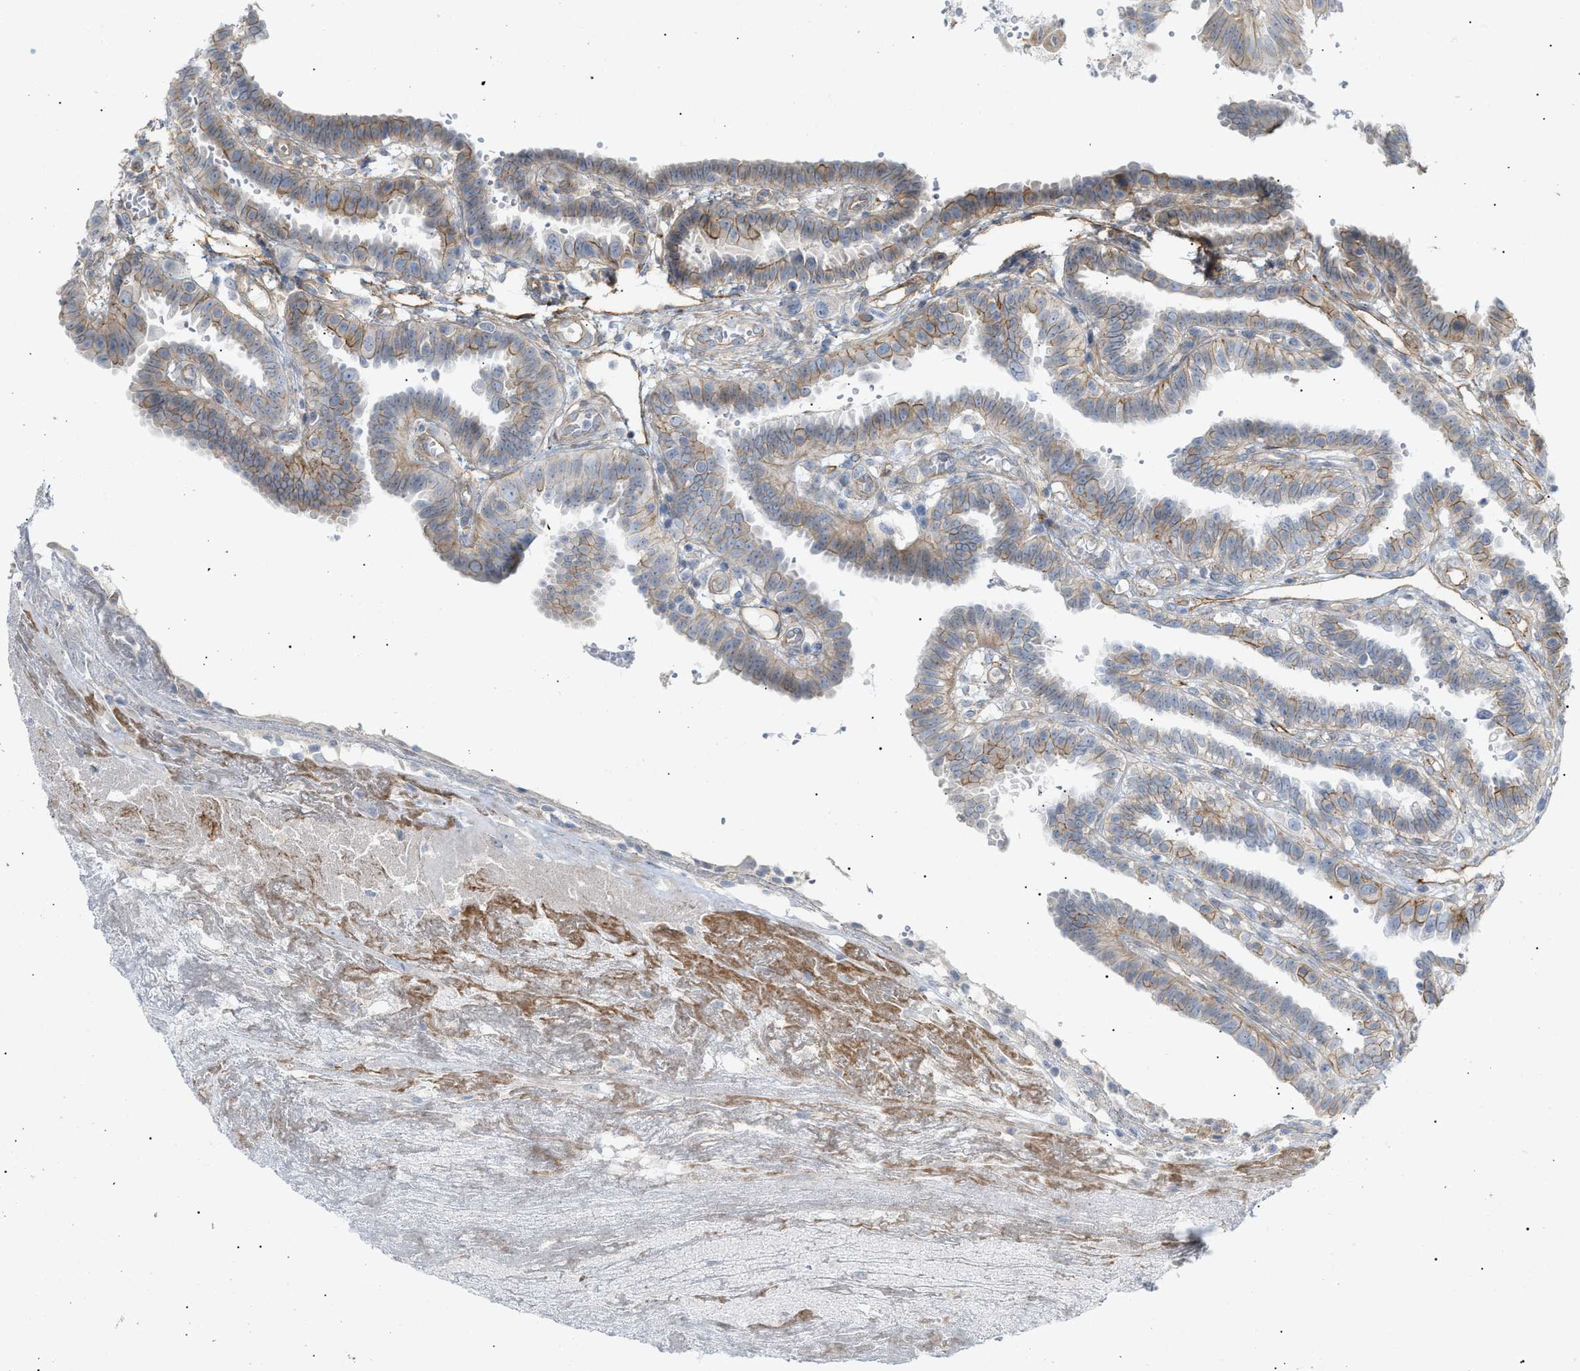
{"staining": {"intensity": "weak", "quantity": "25%-75%", "location": "cytoplasmic/membranous"}, "tissue": "fallopian tube", "cell_type": "Glandular cells", "image_type": "normal", "snomed": [{"axis": "morphology", "description": "Normal tissue, NOS"}, {"axis": "topography", "description": "Fallopian tube"}, {"axis": "topography", "description": "Placenta"}], "caption": "Fallopian tube stained for a protein exhibits weak cytoplasmic/membranous positivity in glandular cells. (IHC, brightfield microscopy, high magnification).", "gene": "ZFHX2", "patient": {"sex": "female", "age": 34}}